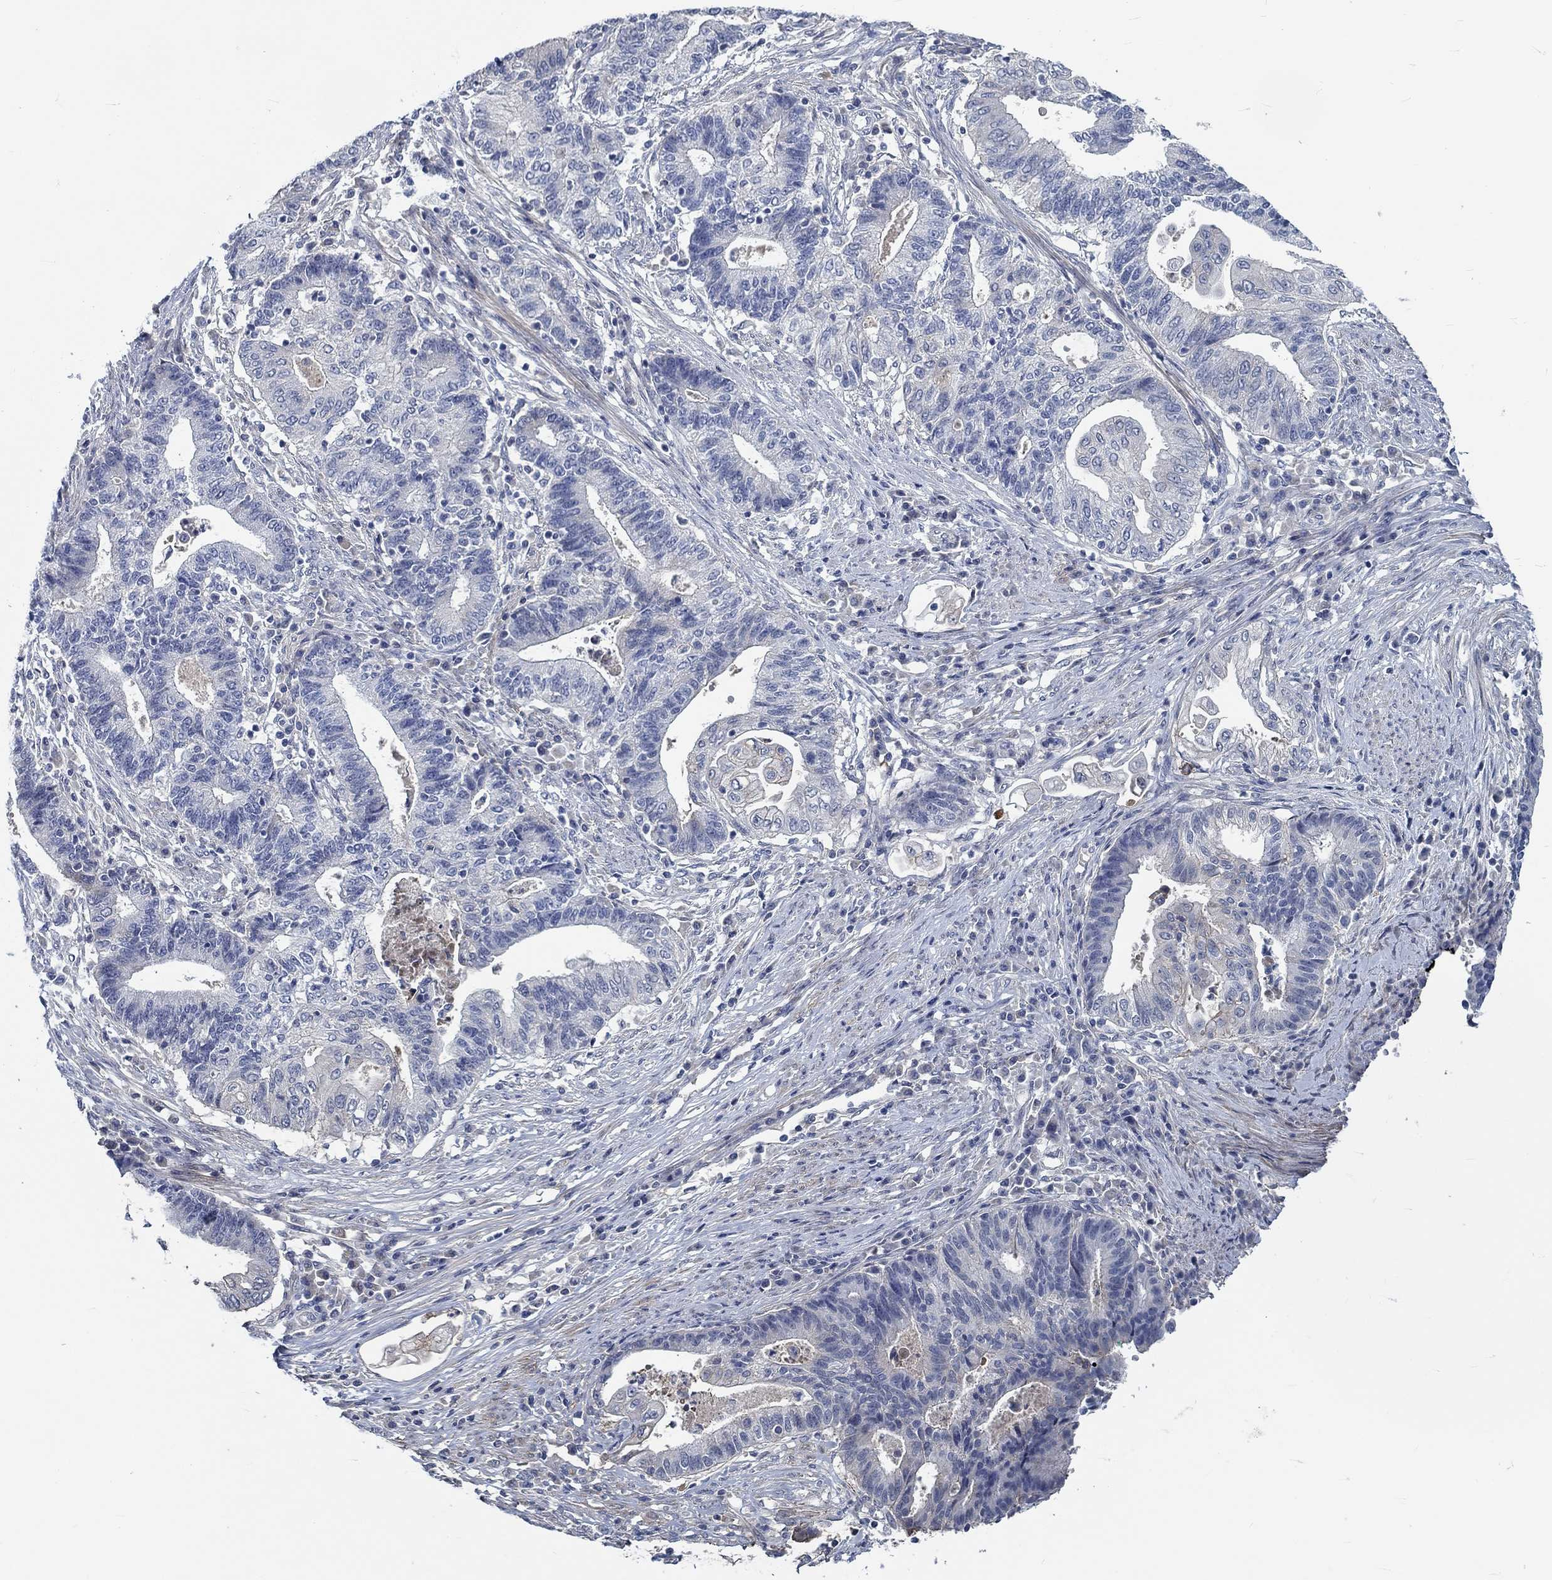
{"staining": {"intensity": "negative", "quantity": "none", "location": "none"}, "tissue": "endometrial cancer", "cell_type": "Tumor cells", "image_type": "cancer", "snomed": [{"axis": "morphology", "description": "Adenocarcinoma, NOS"}, {"axis": "topography", "description": "Uterus"}, {"axis": "topography", "description": "Endometrium"}], "caption": "Endometrial adenocarcinoma was stained to show a protein in brown. There is no significant staining in tumor cells.", "gene": "MYBPC1", "patient": {"sex": "female", "age": 54}}